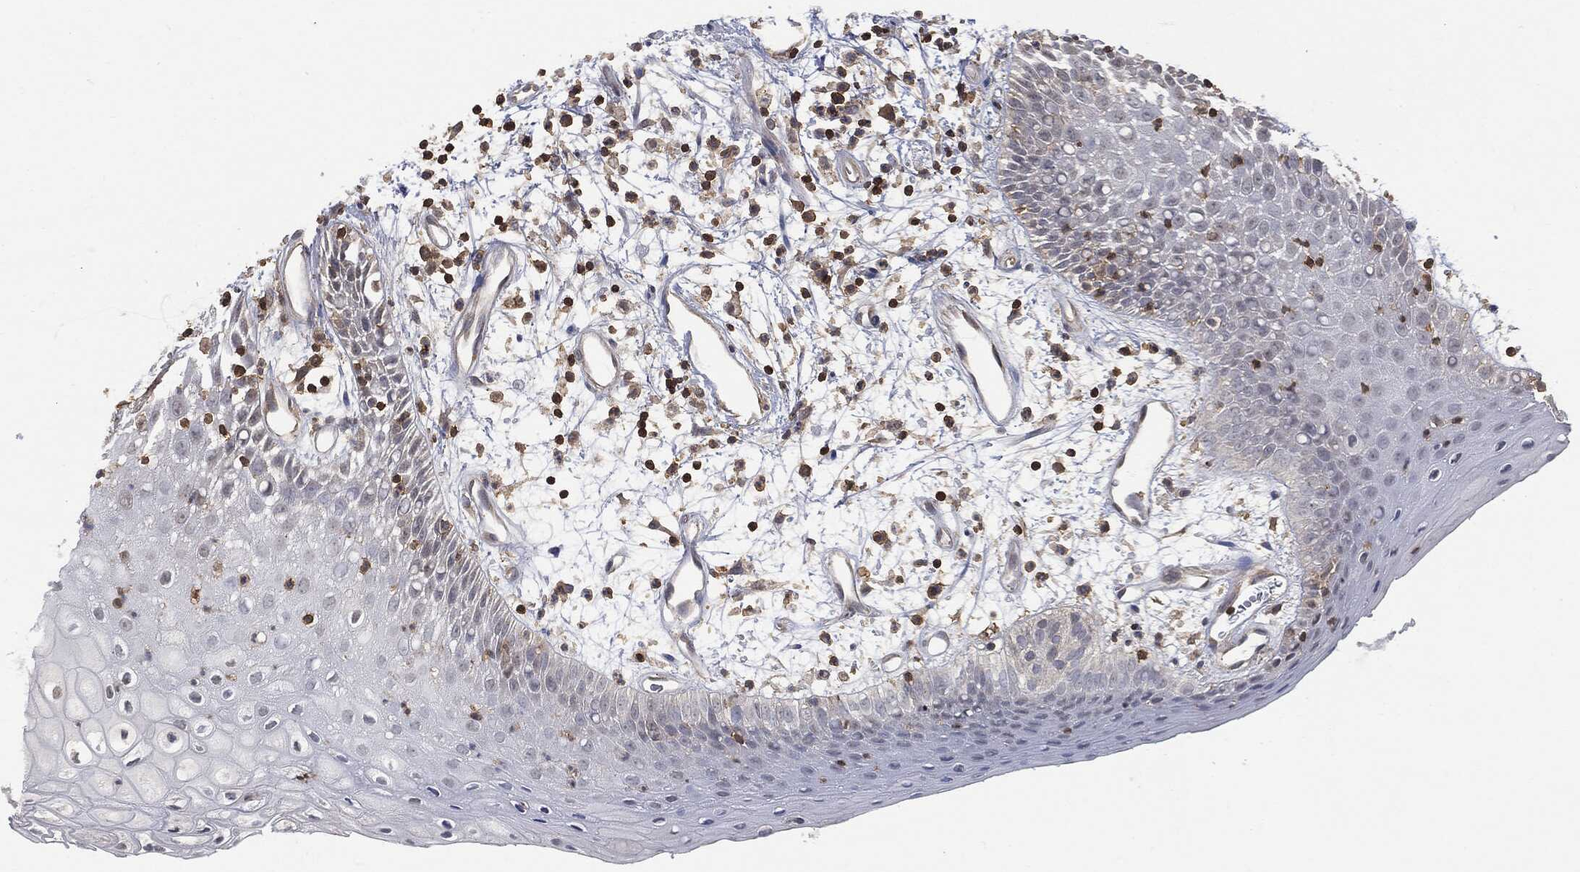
{"staining": {"intensity": "negative", "quantity": "none", "location": "none"}, "tissue": "oral mucosa", "cell_type": "Squamous epithelial cells", "image_type": "normal", "snomed": [{"axis": "morphology", "description": "Normal tissue, NOS"}, {"axis": "morphology", "description": "Squamous cell carcinoma, NOS"}, {"axis": "topography", "description": "Skeletal muscle"}, {"axis": "topography", "description": "Oral tissue"}, {"axis": "topography", "description": "Head-Neck"}], "caption": "Squamous epithelial cells show no significant protein positivity in unremarkable oral mucosa. The staining is performed using DAB brown chromogen with nuclei counter-stained in using hematoxylin.", "gene": "PSMB10", "patient": {"sex": "female", "age": 84}}